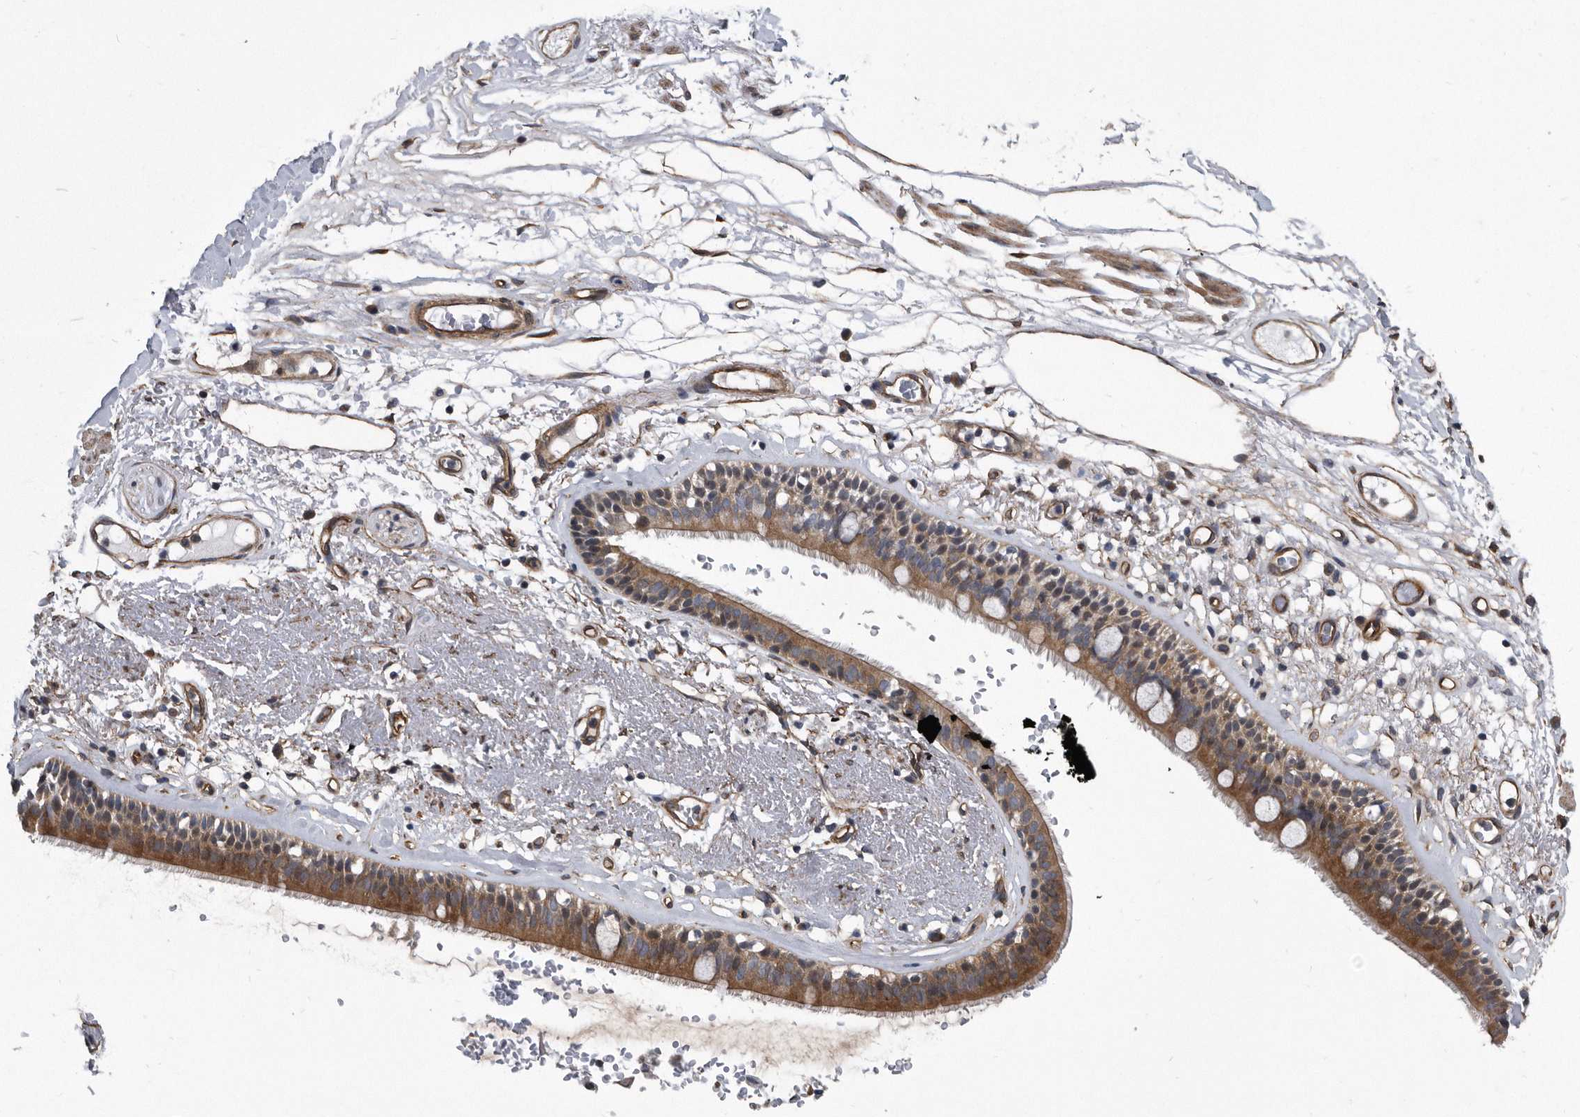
{"staining": {"intensity": "weak", "quantity": ">75%", "location": "cytoplasmic/membranous"}, "tissue": "adipose tissue", "cell_type": "Adipocytes", "image_type": "normal", "snomed": [{"axis": "morphology", "description": "Normal tissue, NOS"}, {"axis": "topography", "description": "Cartilage tissue"}], "caption": "Unremarkable adipose tissue displays weak cytoplasmic/membranous positivity in approximately >75% of adipocytes (DAB IHC with brightfield microscopy, high magnification)..", "gene": "ARMCX1", "patient": {"sex": "female", "age": 63}}